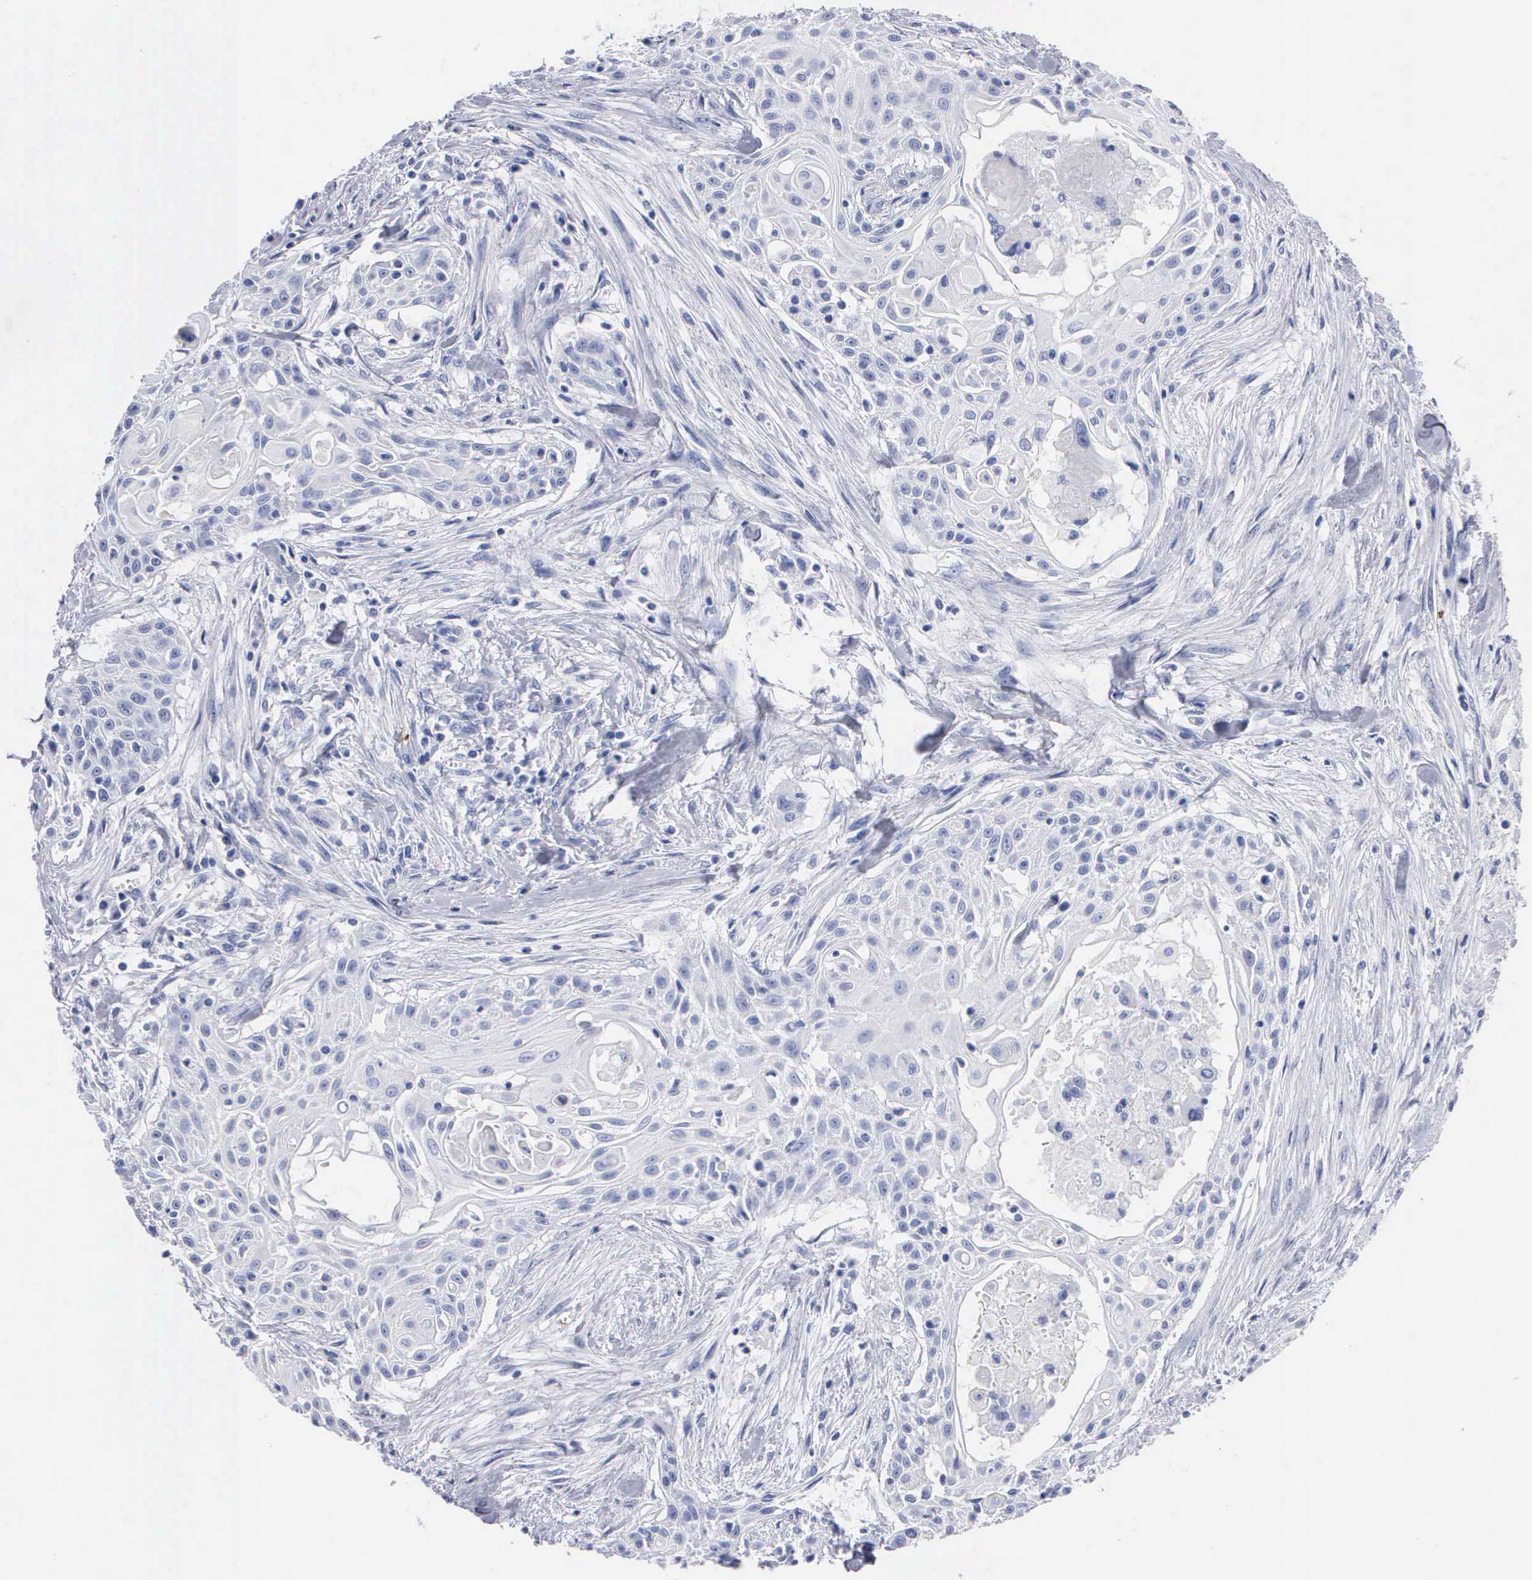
{"staining": {"intensity": "negative", "quantity": "none", "location": "none"}, "tissue": "head and neck cancer", "cell_type": "Tumor cells", "image_type": "cancer", "snomed": [{"axis": "morphology", "description": "Squamous cell carcinoma, NOS"}, {"axis": "morphology", "description": "Squamous cell carcinoma, metastatic, NOS"}, {"axis": "topography", "description": "Lymph node"}, {"axis": "topography", "description": "Salivary gland"}, {"axis": "topography", "description": "Head-Neck"}], "caption": "Image shows no significant protein staining in tumor cells of squamous cell carcinoma (head and neck).", "gene": "CTSG", "patient": {"sex": "female", "age": 74}}